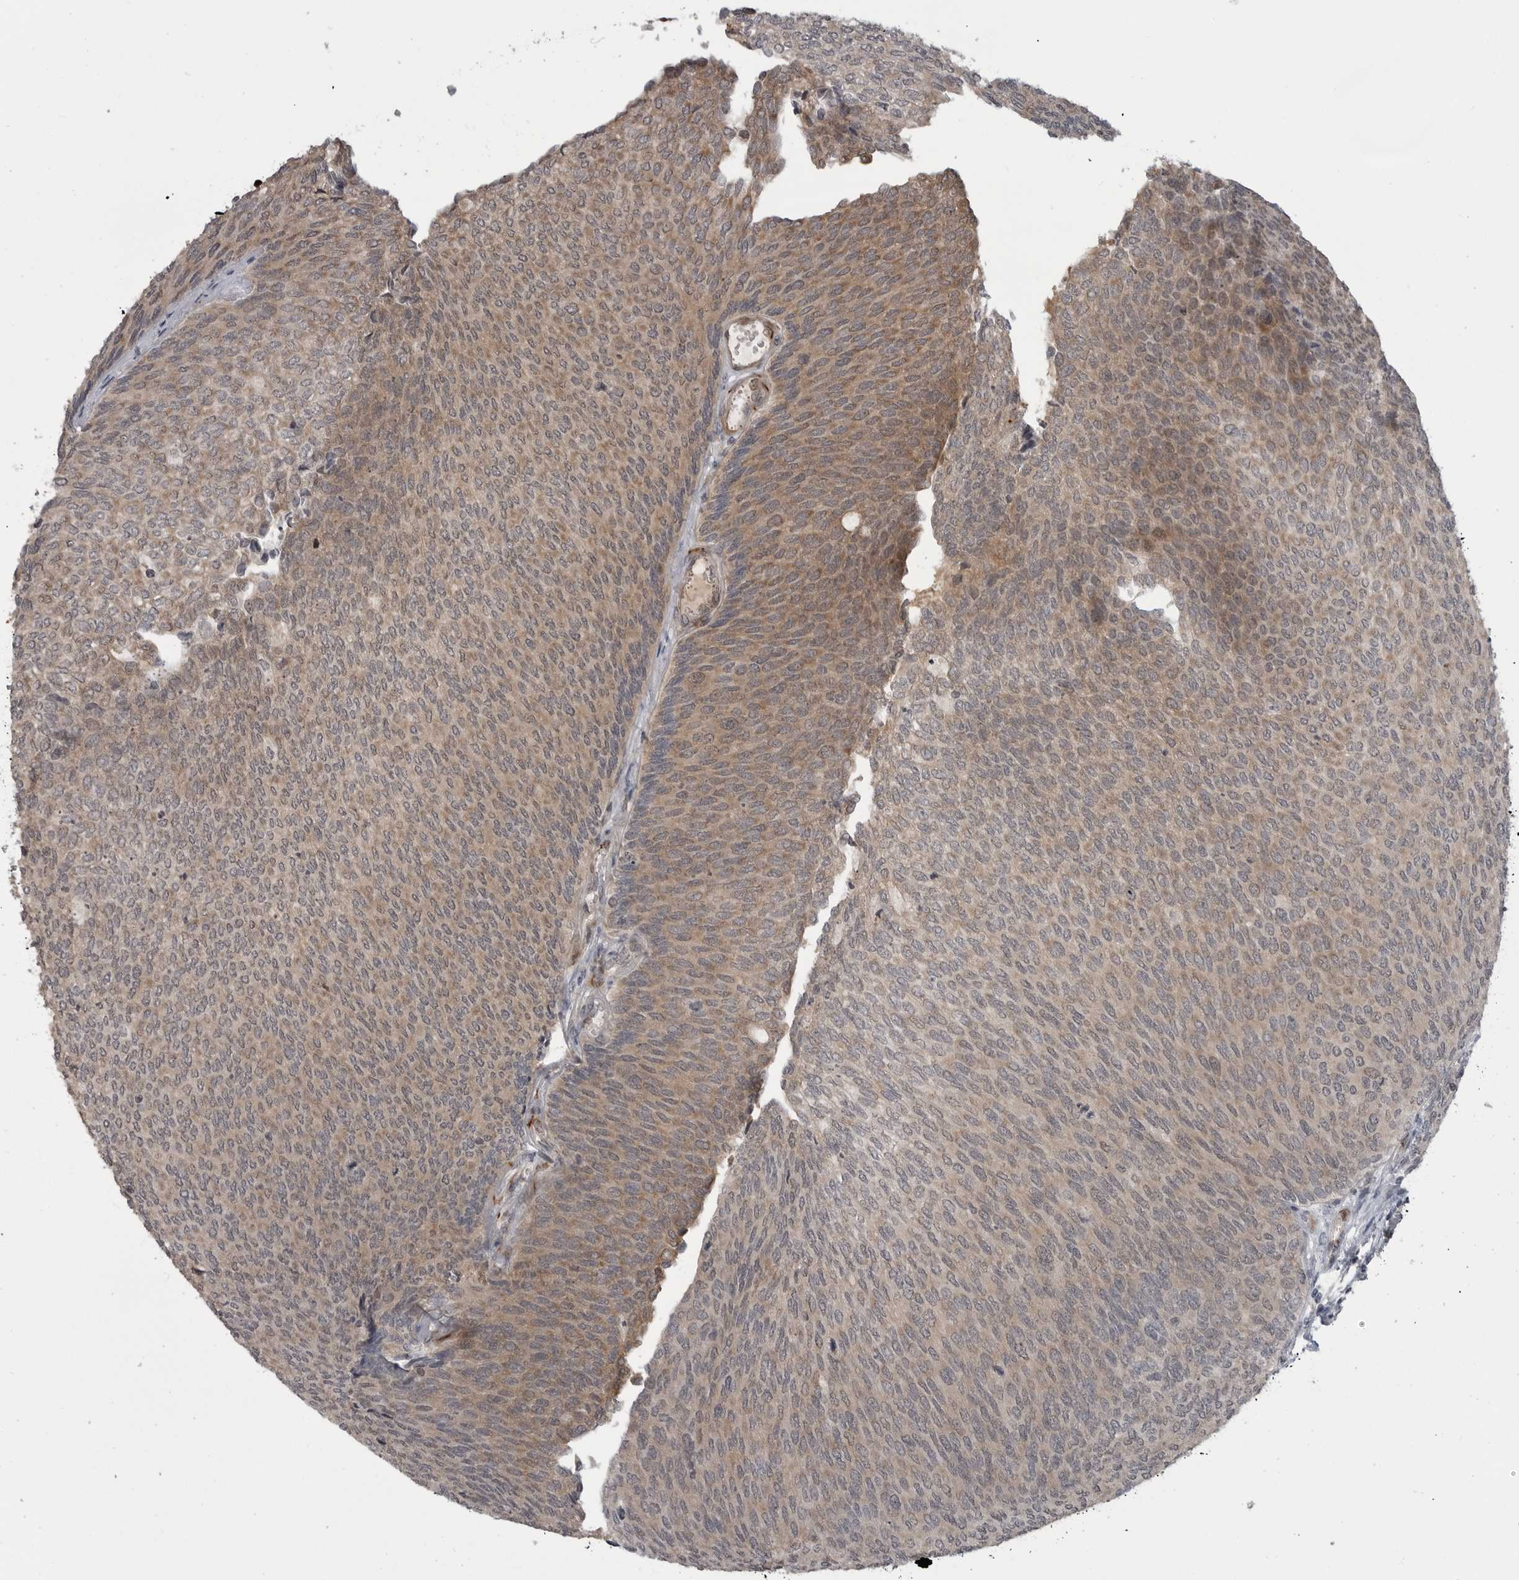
{"staining": {"intensity": "moderate", "quantity": ">75%", "location": "cytoplasmic/membranous"}, "tissue": "urothelial cancer", "cell_type": "Tumor cells", "image_type": "cancer", "snomed": [{"axis": "morphology", "description": "Urothelial carcinoma, Low grade"}, {"axis": "topography", "description": "Urinary bladder"}], "caption": "Urothelial cancer stained for a protein shows moderate cytoplasmic/membranous positivity in tumor cells.", "gene": "FAAP100", "patient": {"sex": "female", "age": 79}}